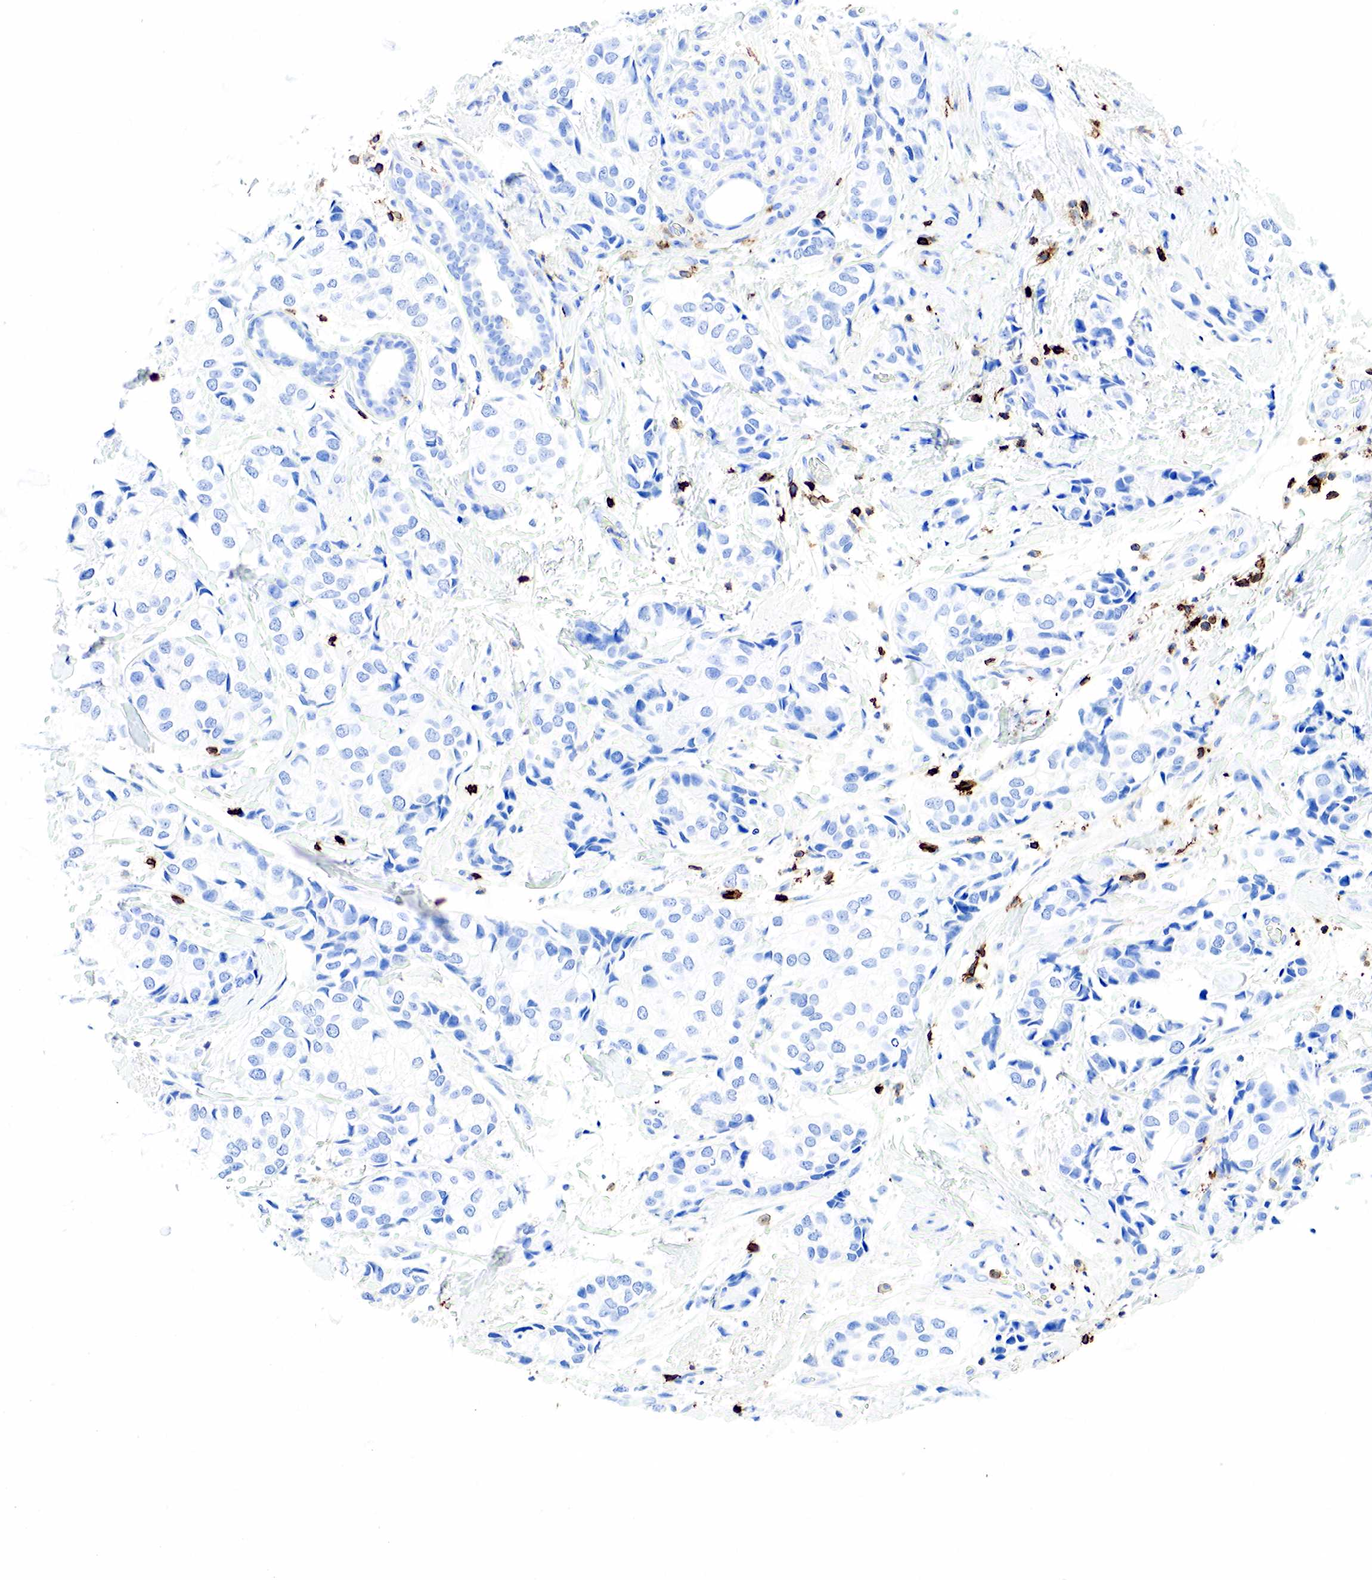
{"staining": {"intensity": "negative", "quantity": "none", "location": "none"}, "tissue": "breast cancer", "cell_type": "Tumor cells", "image_type": "cancer", "snomed": [{"axis": "morphology", "description": "Duct carcinoma"}, {"axis": "topography", "description": "Breast"}], "caption": "This histopathology image is of breast cancer stained with immunohistochemistry (IHC) to label a protein in brown with the nuclei are counter-stained blue. There is no positivity in tumor cells.", "gene": "PTPRC", "patient": {"sex": "female", "age": 68}}